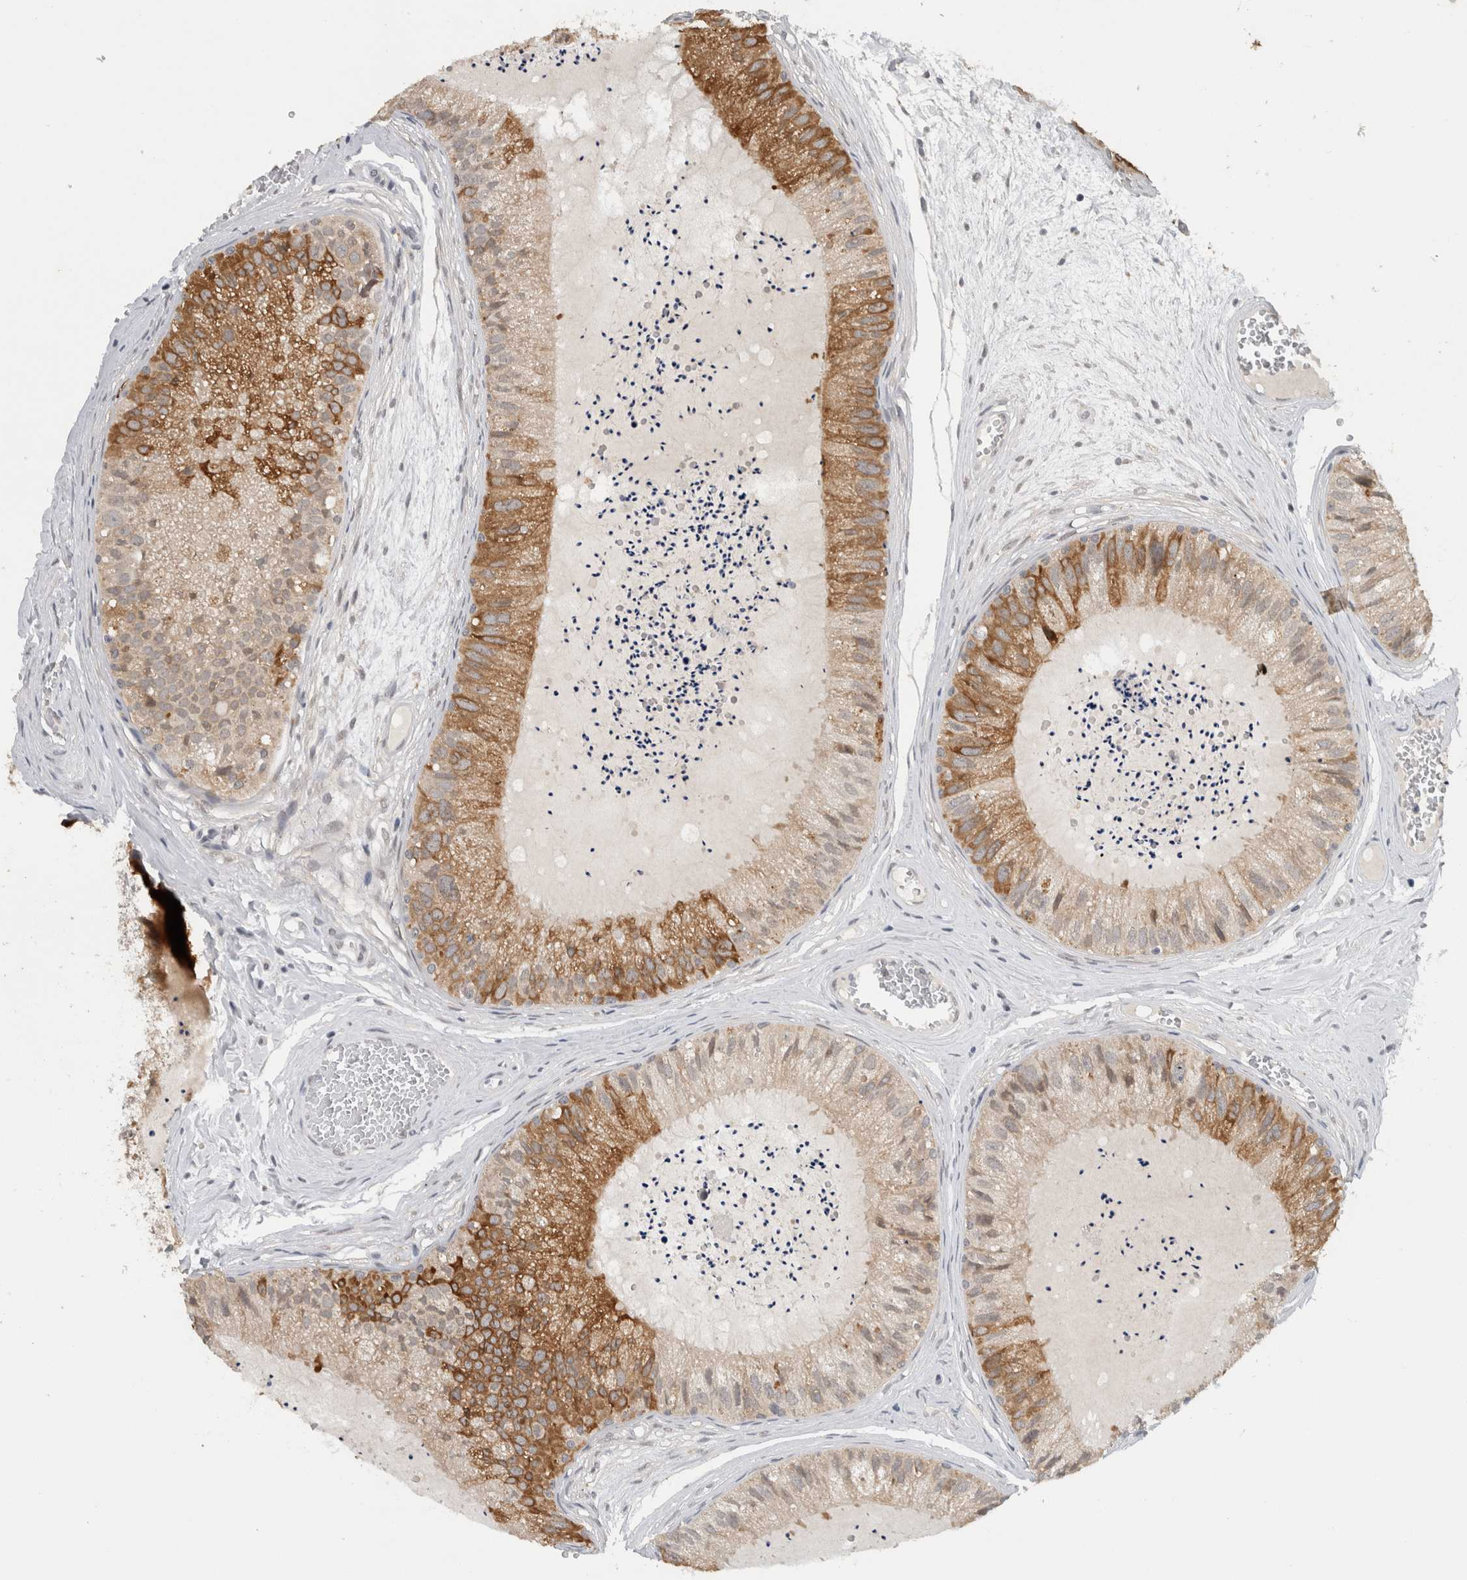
{"staining": {"intensity": "strong", "quantity": "25%-75%", "location": "cytoplasmic/membranous"}, "tissue": "epididymis", "cell_type": "Glandular cells", "image_type": "normal", "snomed": [{"axis": "morphology", "description": "Normal tissue, NOS"}, {"axis": "topography", "description": "Epididymis"}], "caption": "Normal epididymis was stained to show a protein in brown. There is high levels of strong cytoplasmic/membranous expression in about 25%-75% of glandular cells.", "gene": "PRXL2A", "patient": {"sex": "male", "age": 31}}